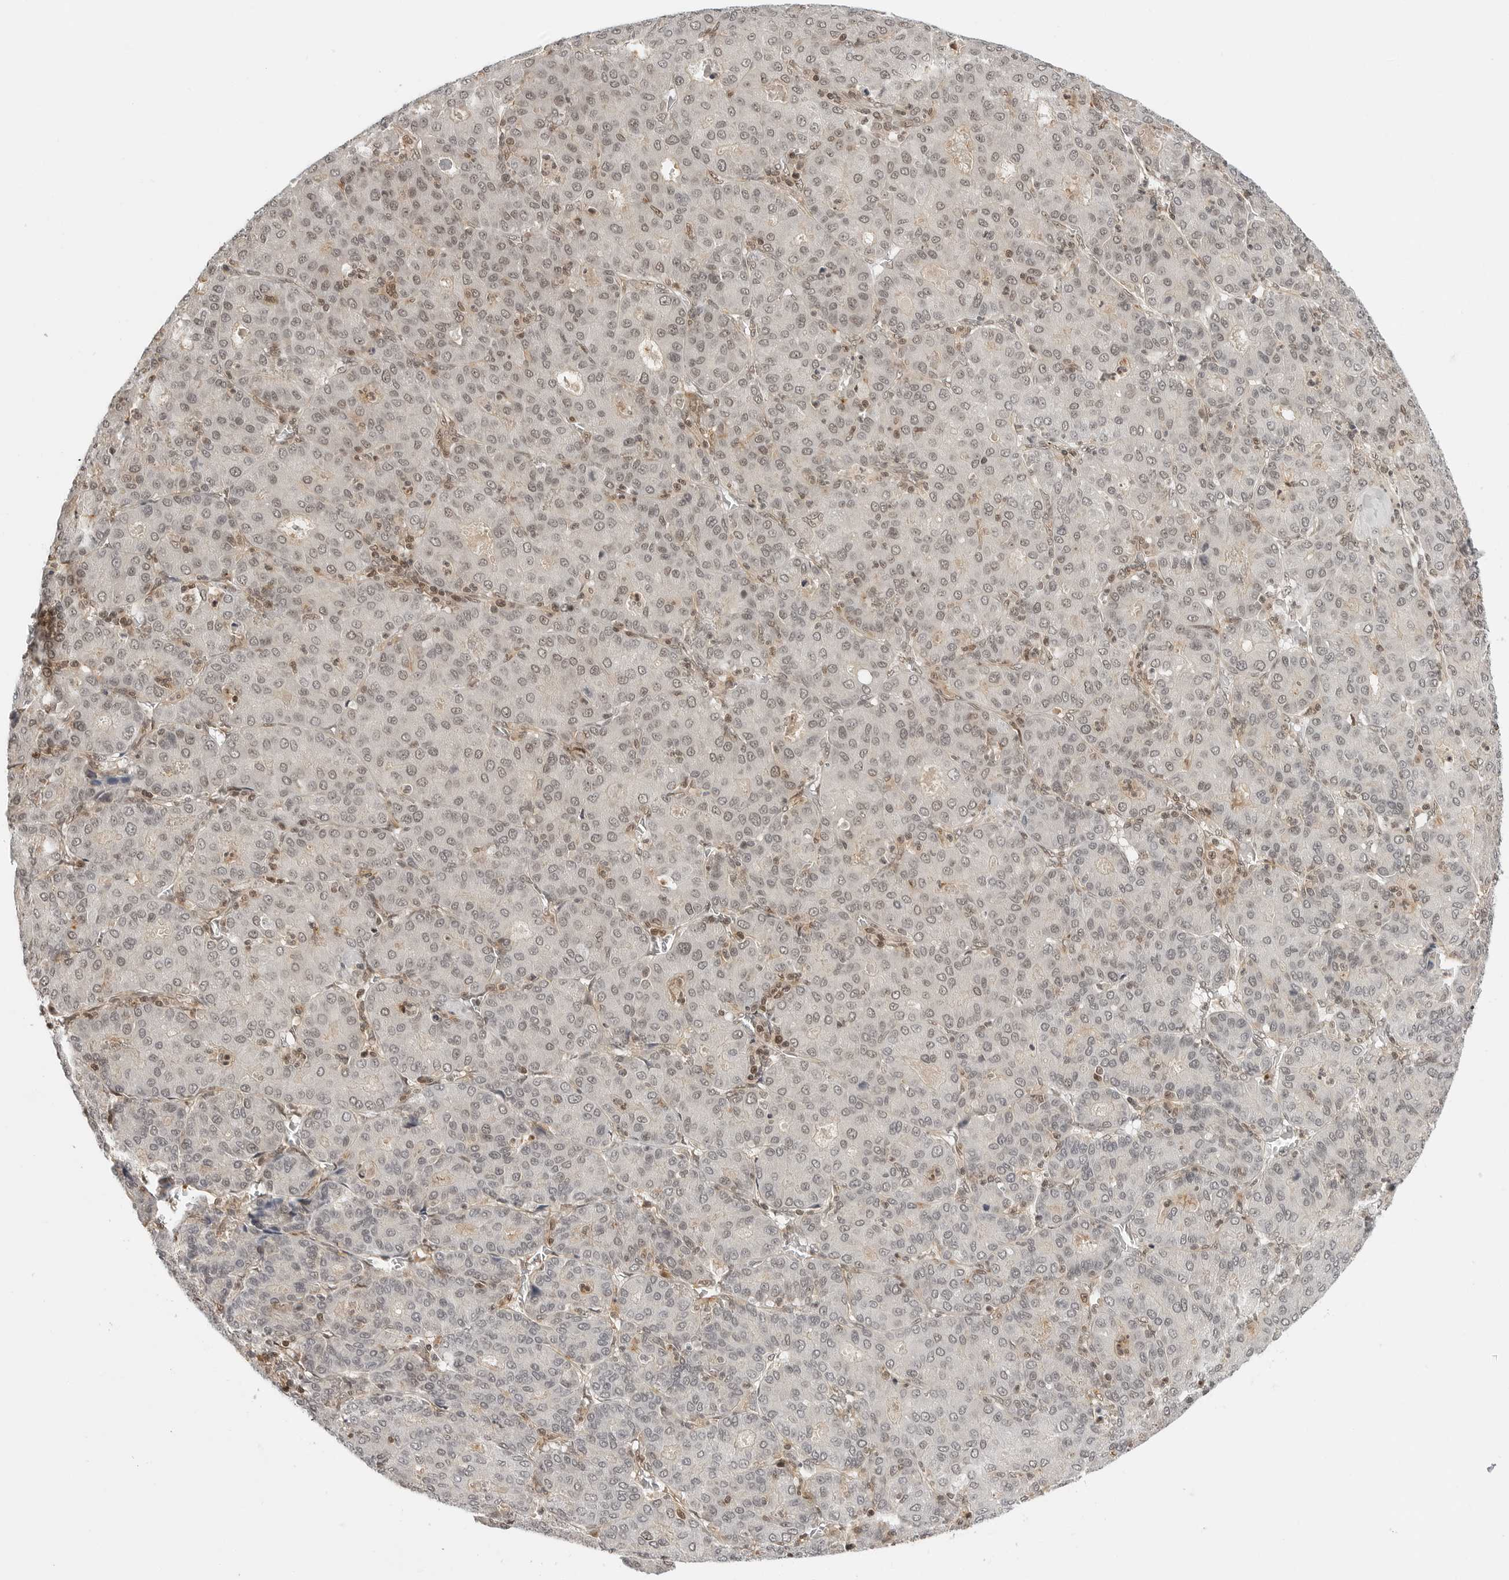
{"staining": {"intensity": "weak", "quantity": ">75%", "location": "nuclear"}, "tissue": "liver cancer", "cell_type": "Tumor cells", "image_type": "cancer", "snomed": [{"axis": "morphology", "description": "Carcinoma, Hepatocellular, NOS"}, {"axis": "topography", "description": "Liver"}], "caption": "High-magnification brightfield microscopy of liver hepatocellular carcinoma stained with DAB (3,3'-diaminobenzidine) (brown) and counterstained with hematoxylin (blue). tumor cells exhibit weak nuclear staining is seen in about>75% of cells. (Stains: DAB (3,3'-diaminobenzidine) in brown, nuclei in blue, Microscopy: brightfield microscopy at high magnification).", "gene": "C8orf33", "patient": {"sex": "male", "age": 65}}